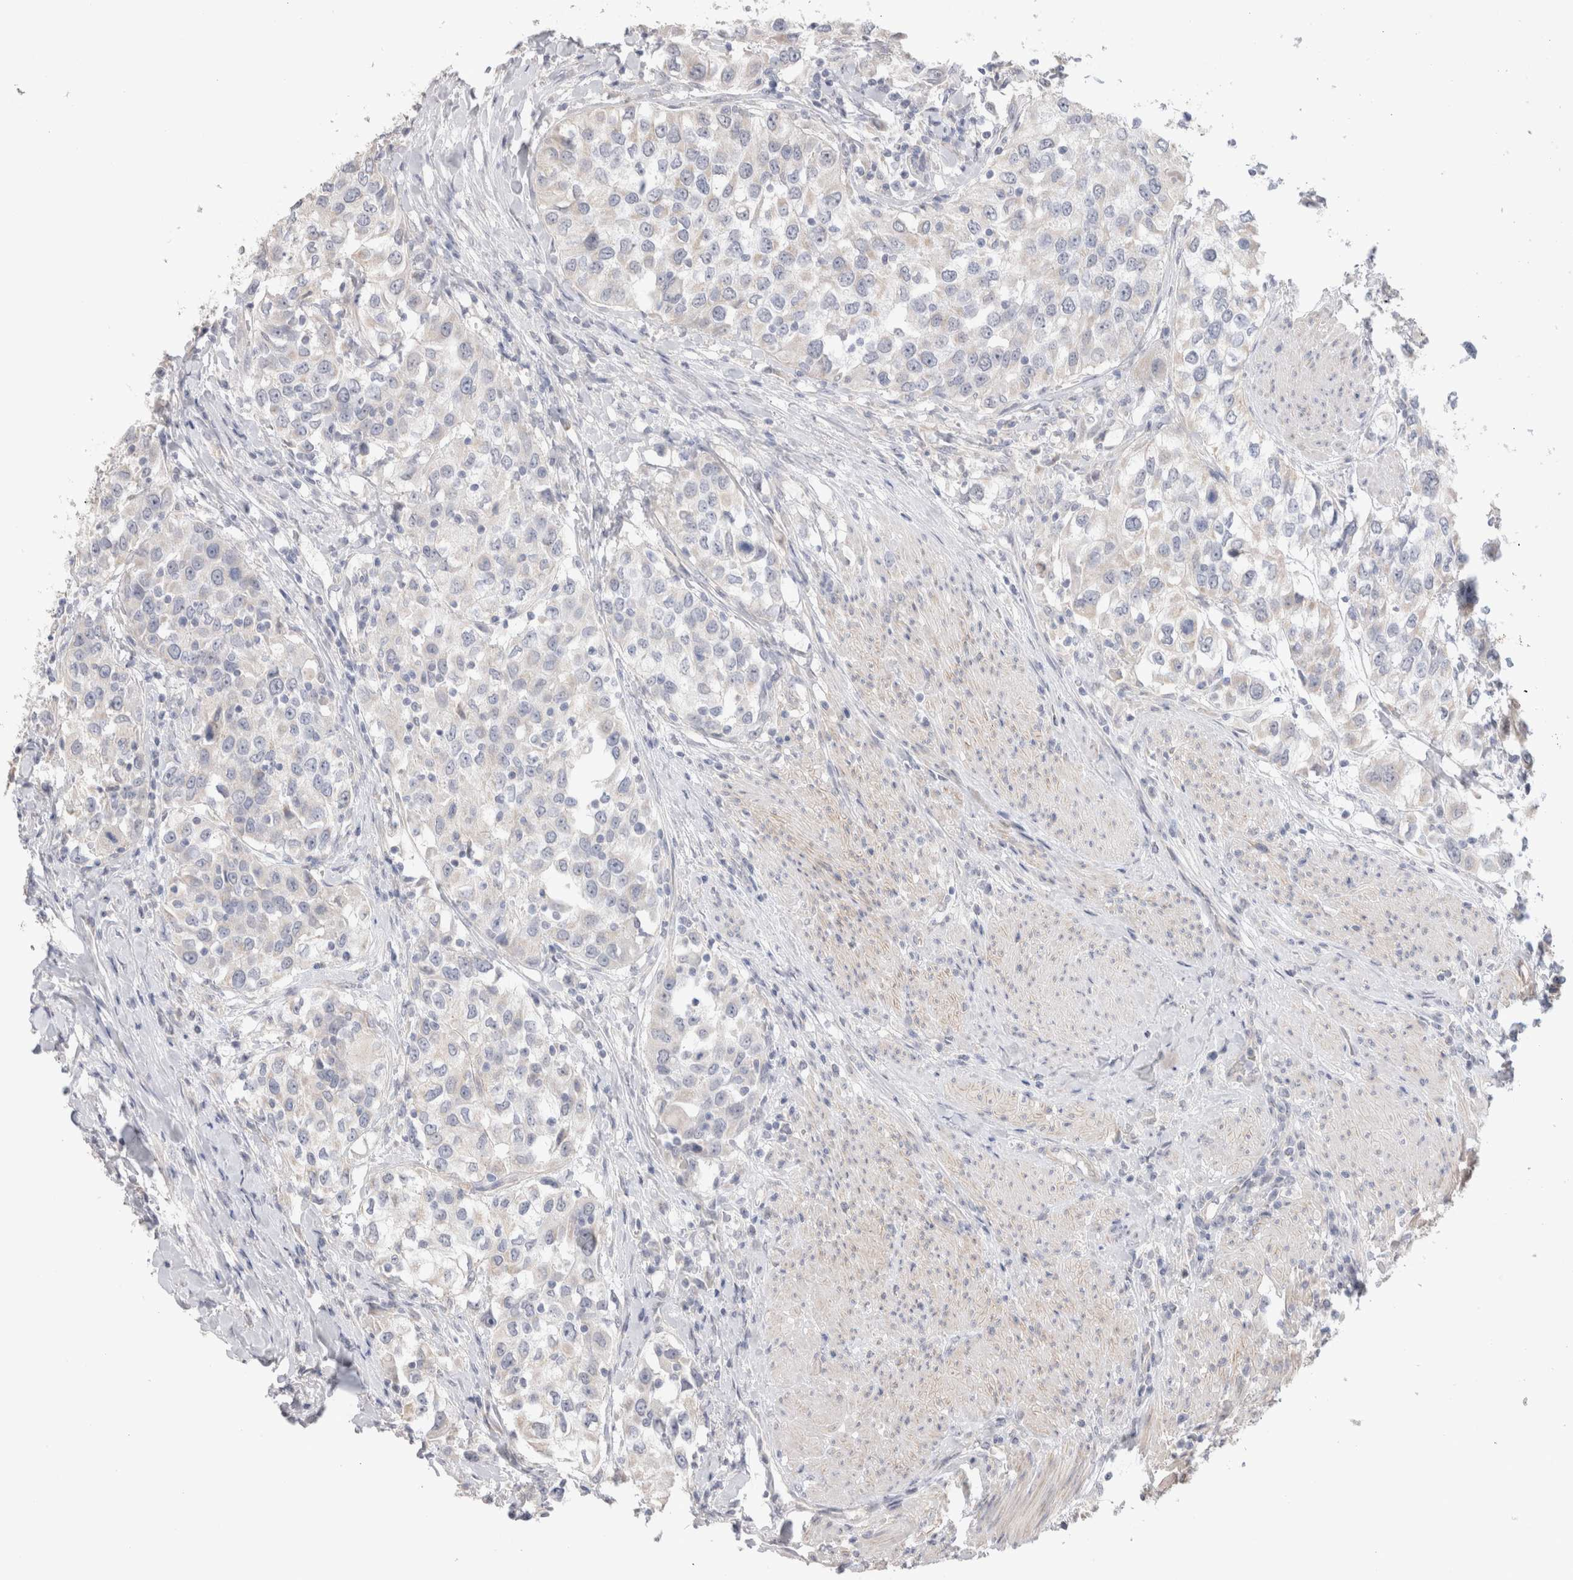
{"staining": {"intensity": "negative", "quantity": "none", "location": "none"}, "tissue": "urothelial cancer", "cell_type": "Tumor cells", "image_type": "cancer", "snomed": [{"axis": "morphology", "description": "Urothelial carcinoma, High grade"}, {"axis": "topography", "description": "Urinary bladder"}], "caption": "Protein analysis of high-grade urothelial carcinoma reveals no significant staining in tumor cells.", "gene": "DMD", "patient": {"sex": "female", "age": 80}}